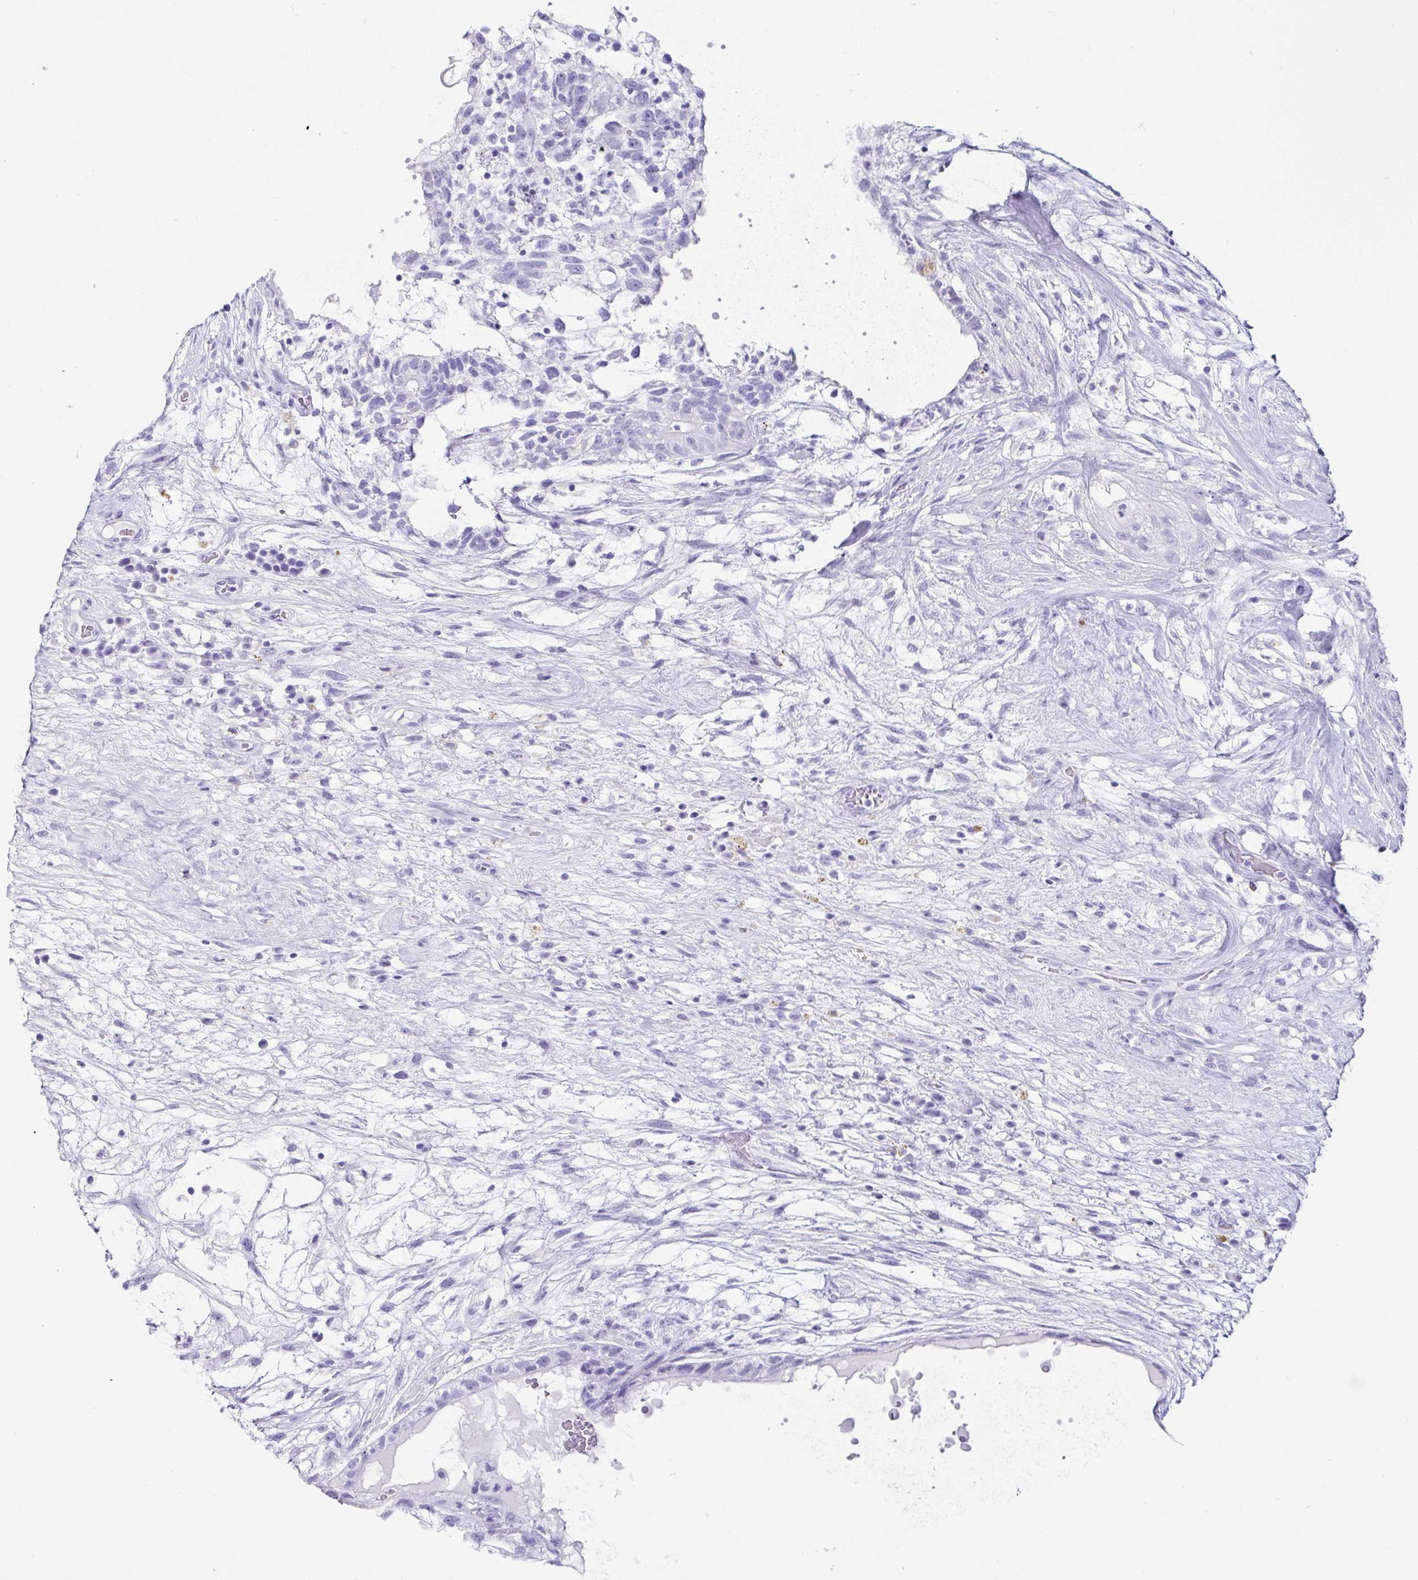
{"staining": {"intensity": "negative", "quantity": "none", "location": "none"}, "tissue": "testis cancer", "cell_type": "Tumor cells", "image_type": "cancer", "snomed": [{"axis": "morphology", "description": "Normal tissue, NOS"}, {"axis": "morphology", "description": "Carcinoma, Embryonal, NOS"}, {"axis": "topography", "description": "Testis"}], "caption": "Immunohistochemical staining of embryonal carcinoma (testis) exhibits no significant expression in tumor cells.", "gene": "CD164L2", "patient": {"sex": "male", "age": 32}}